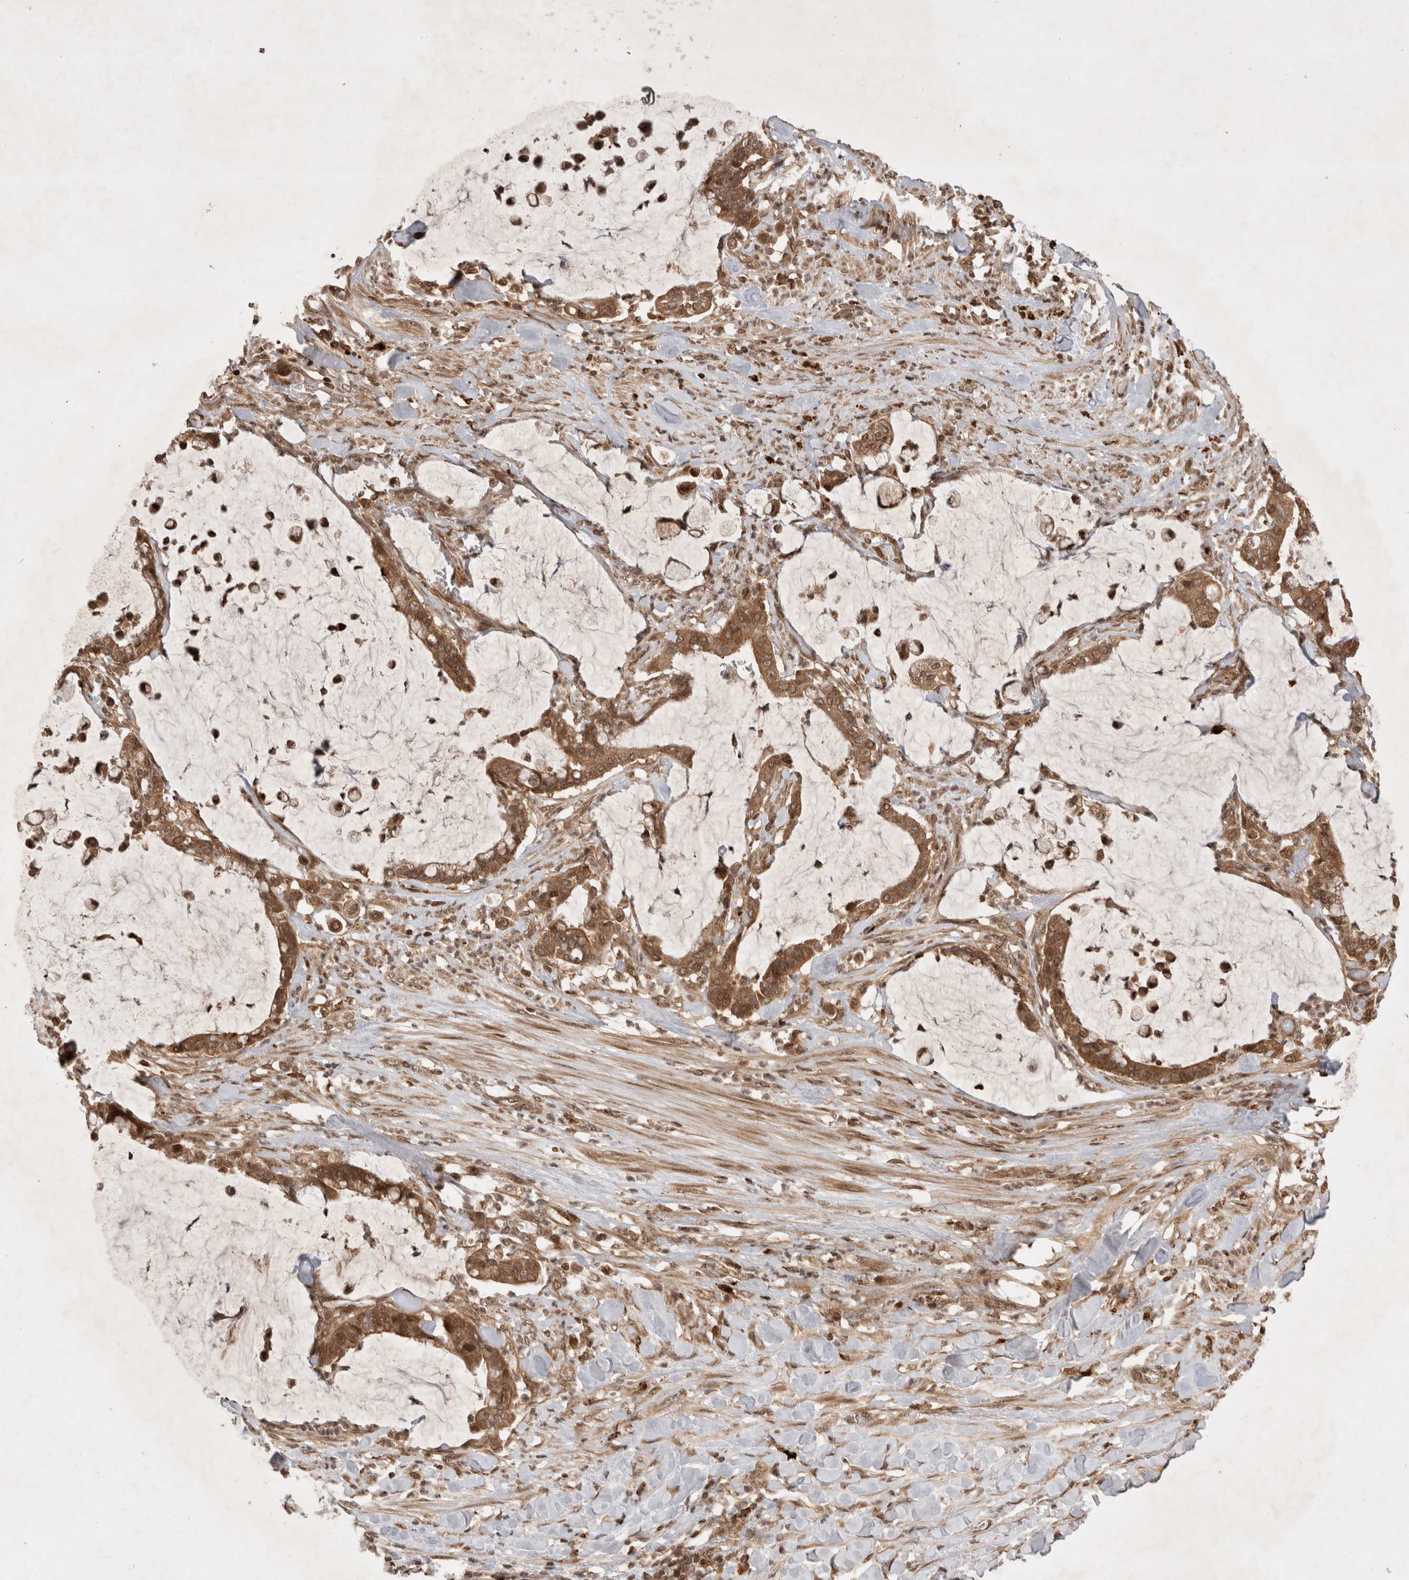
{"staining": {"intensity": "moderate", "quantity": ">75%", "location": "cytoplasmic/membranous"}, "tissue": "pancreatic cancer", "cell_type": "Tumor cells", "image_type": "cancer", "snomed": [{"axis": "morphology", "description": "Adenocarcinoma, NOS"}, {"axis": "topography", "description": "Pancreas"}], "caption": "Human pancreatic cancer stained with a protein marker demonstrates moderate staining in tumor cells.", "gene": "FAM221A", "patient": {"sex": "male", "age": 41}}